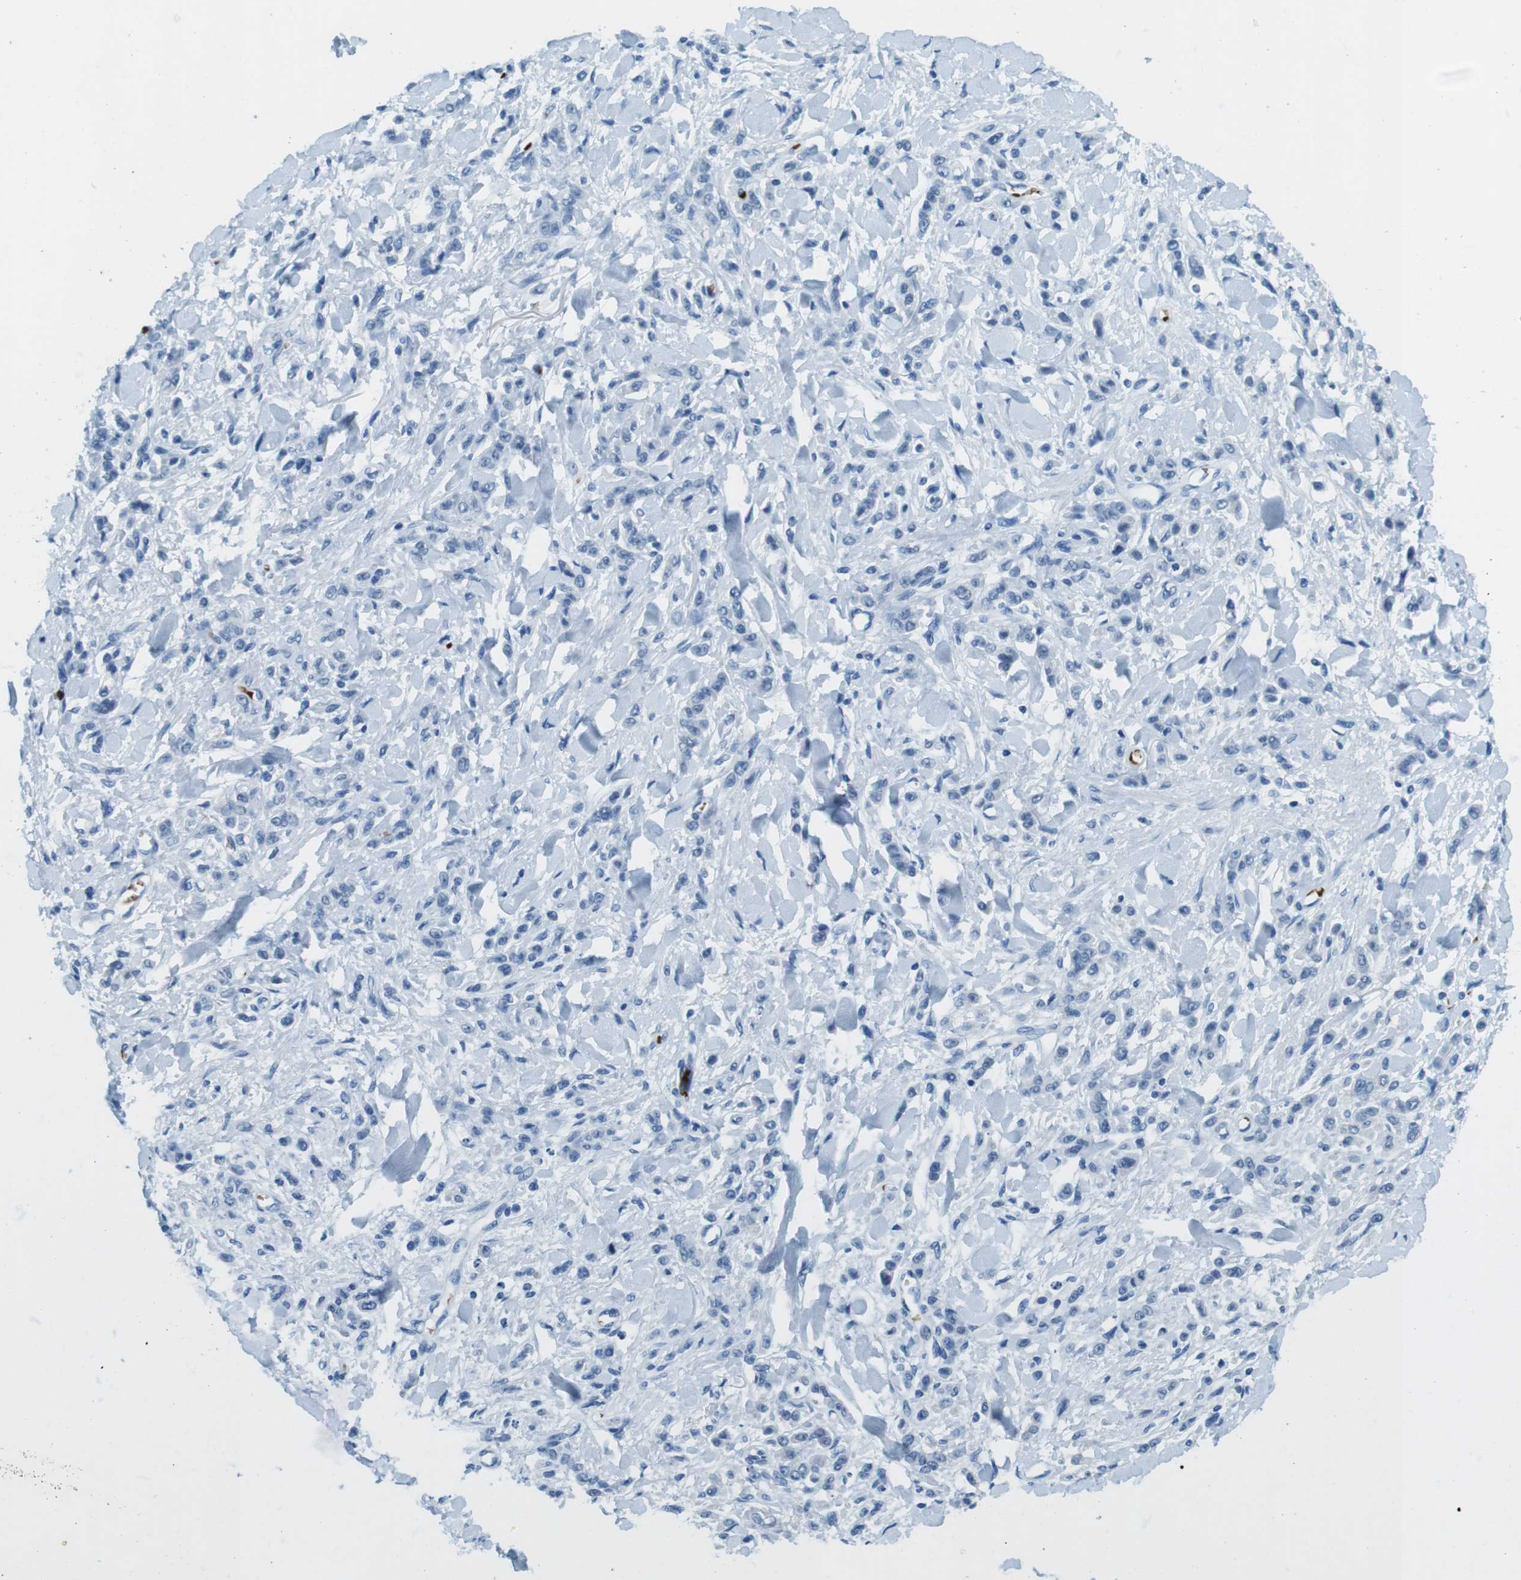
{"staining": {"intensity": "negative", "quantity": "none", "location": "none"}, "tissue": "stomach cancer", "cell_type": "Tumor cells", "image_type": "cancer", "snomed": [{"axis": "morphology", "description": "Normal tissue, NOS"}, {"axis": "morphology", "description": "Adenocarcinoma, NOS"}, {"axis": "topography", "description": "Stomach"}], "caption": "Protein analysis of stomach cancer exhibits no significant positivity in tumor cells.", "gene": "TFAP2C", "patient": {"sex": "male", "age": 82}}